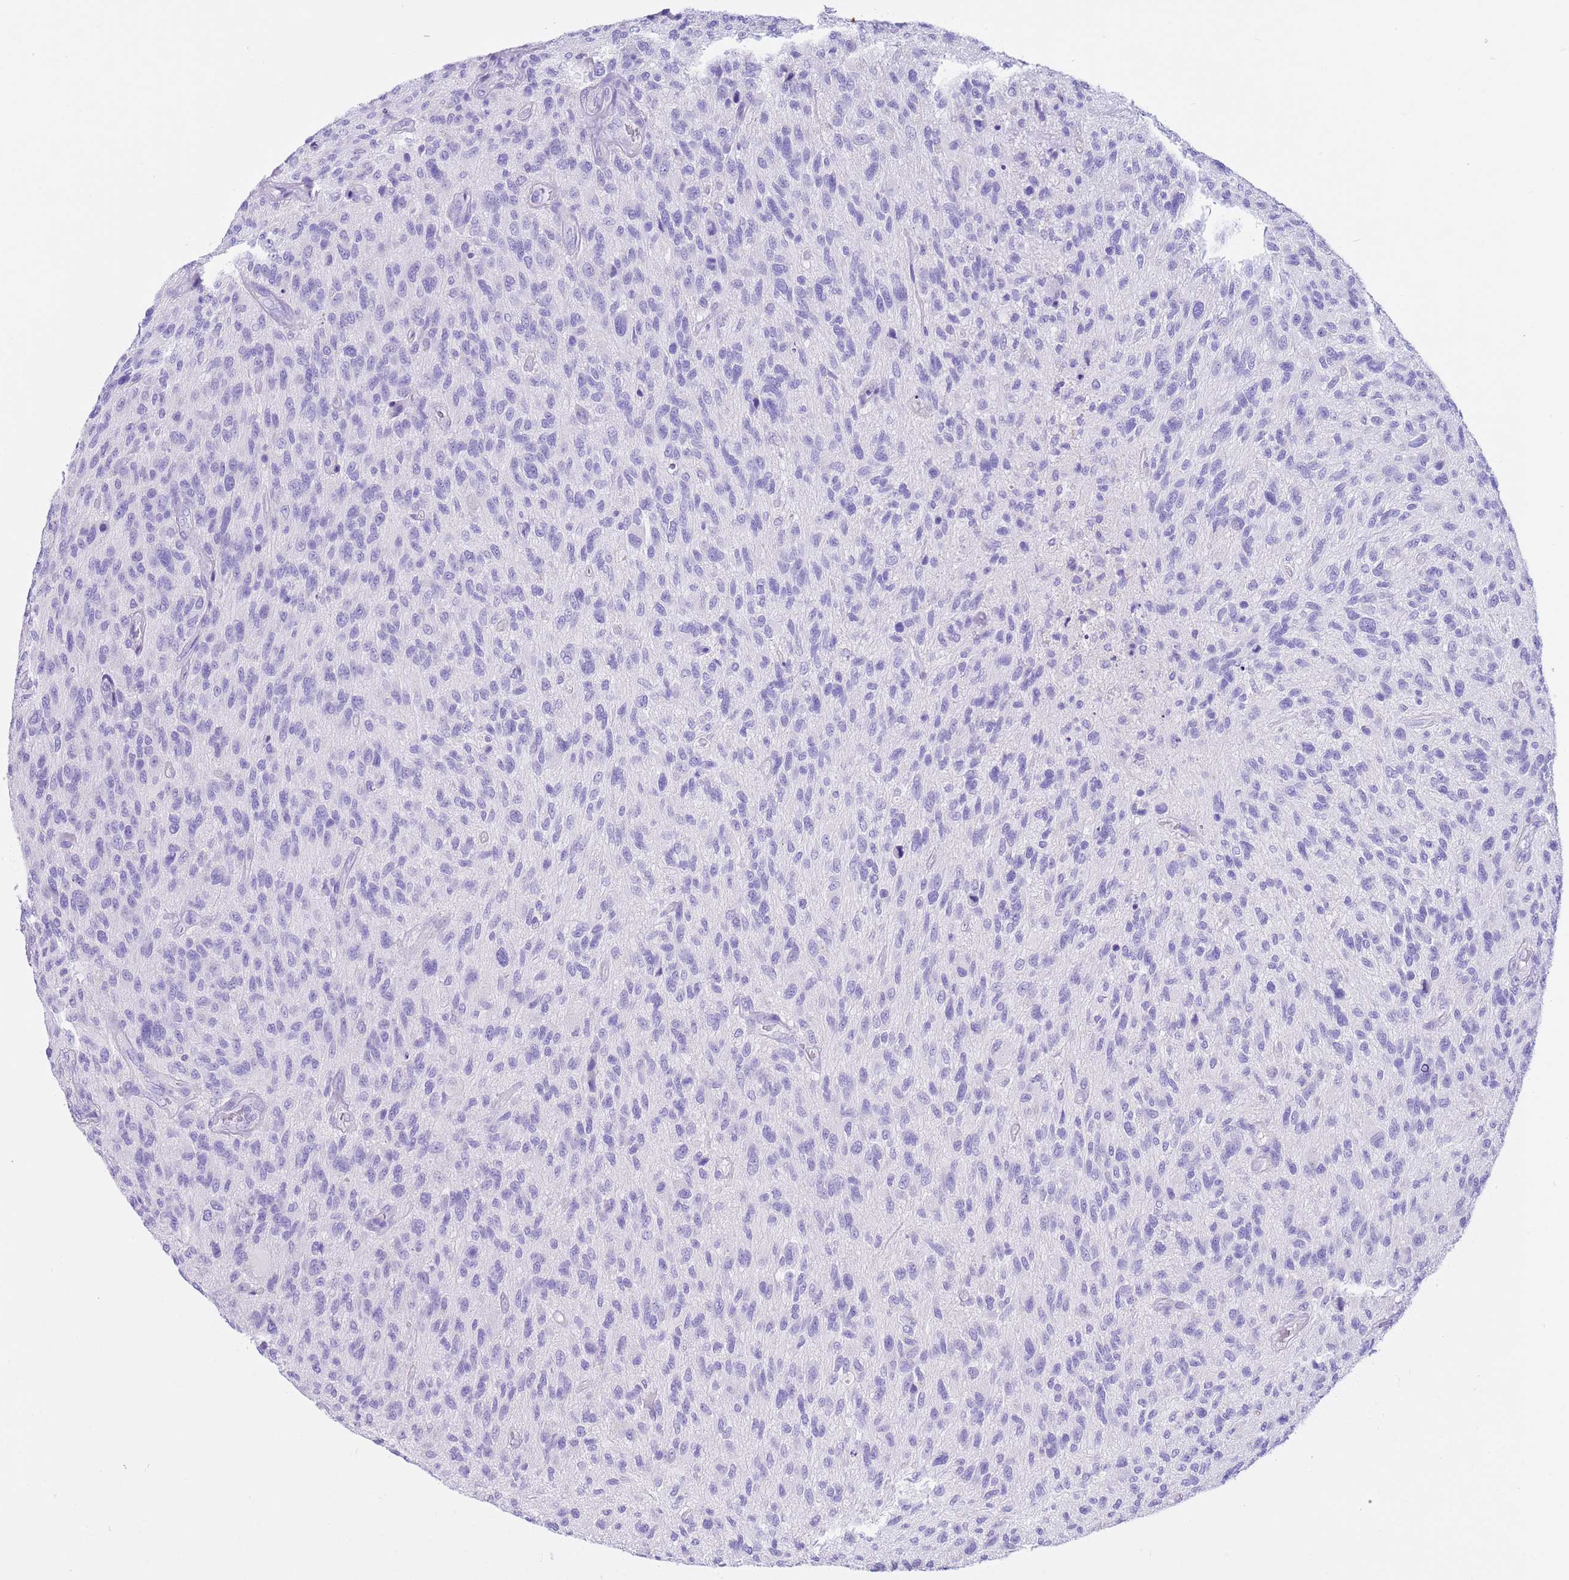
{"staining": {"intensity": "negative", "quantity": "none", "location": "none"}, "tissue": "glioma", "cell_type": "Tumor cells", "image_type": "cancer", "snomed": [{"axis": "morphology", "description": "Glioma, malignant, High grade"}, {"axis": "topography", "description": "Brain"}], "caption": "Immunohistochemical staining of human high-grade glioma (malignant) displays no significant positivity in tumor cells.", "gene": "CPB1", "patient": {"sex": "male", "age": 47}}